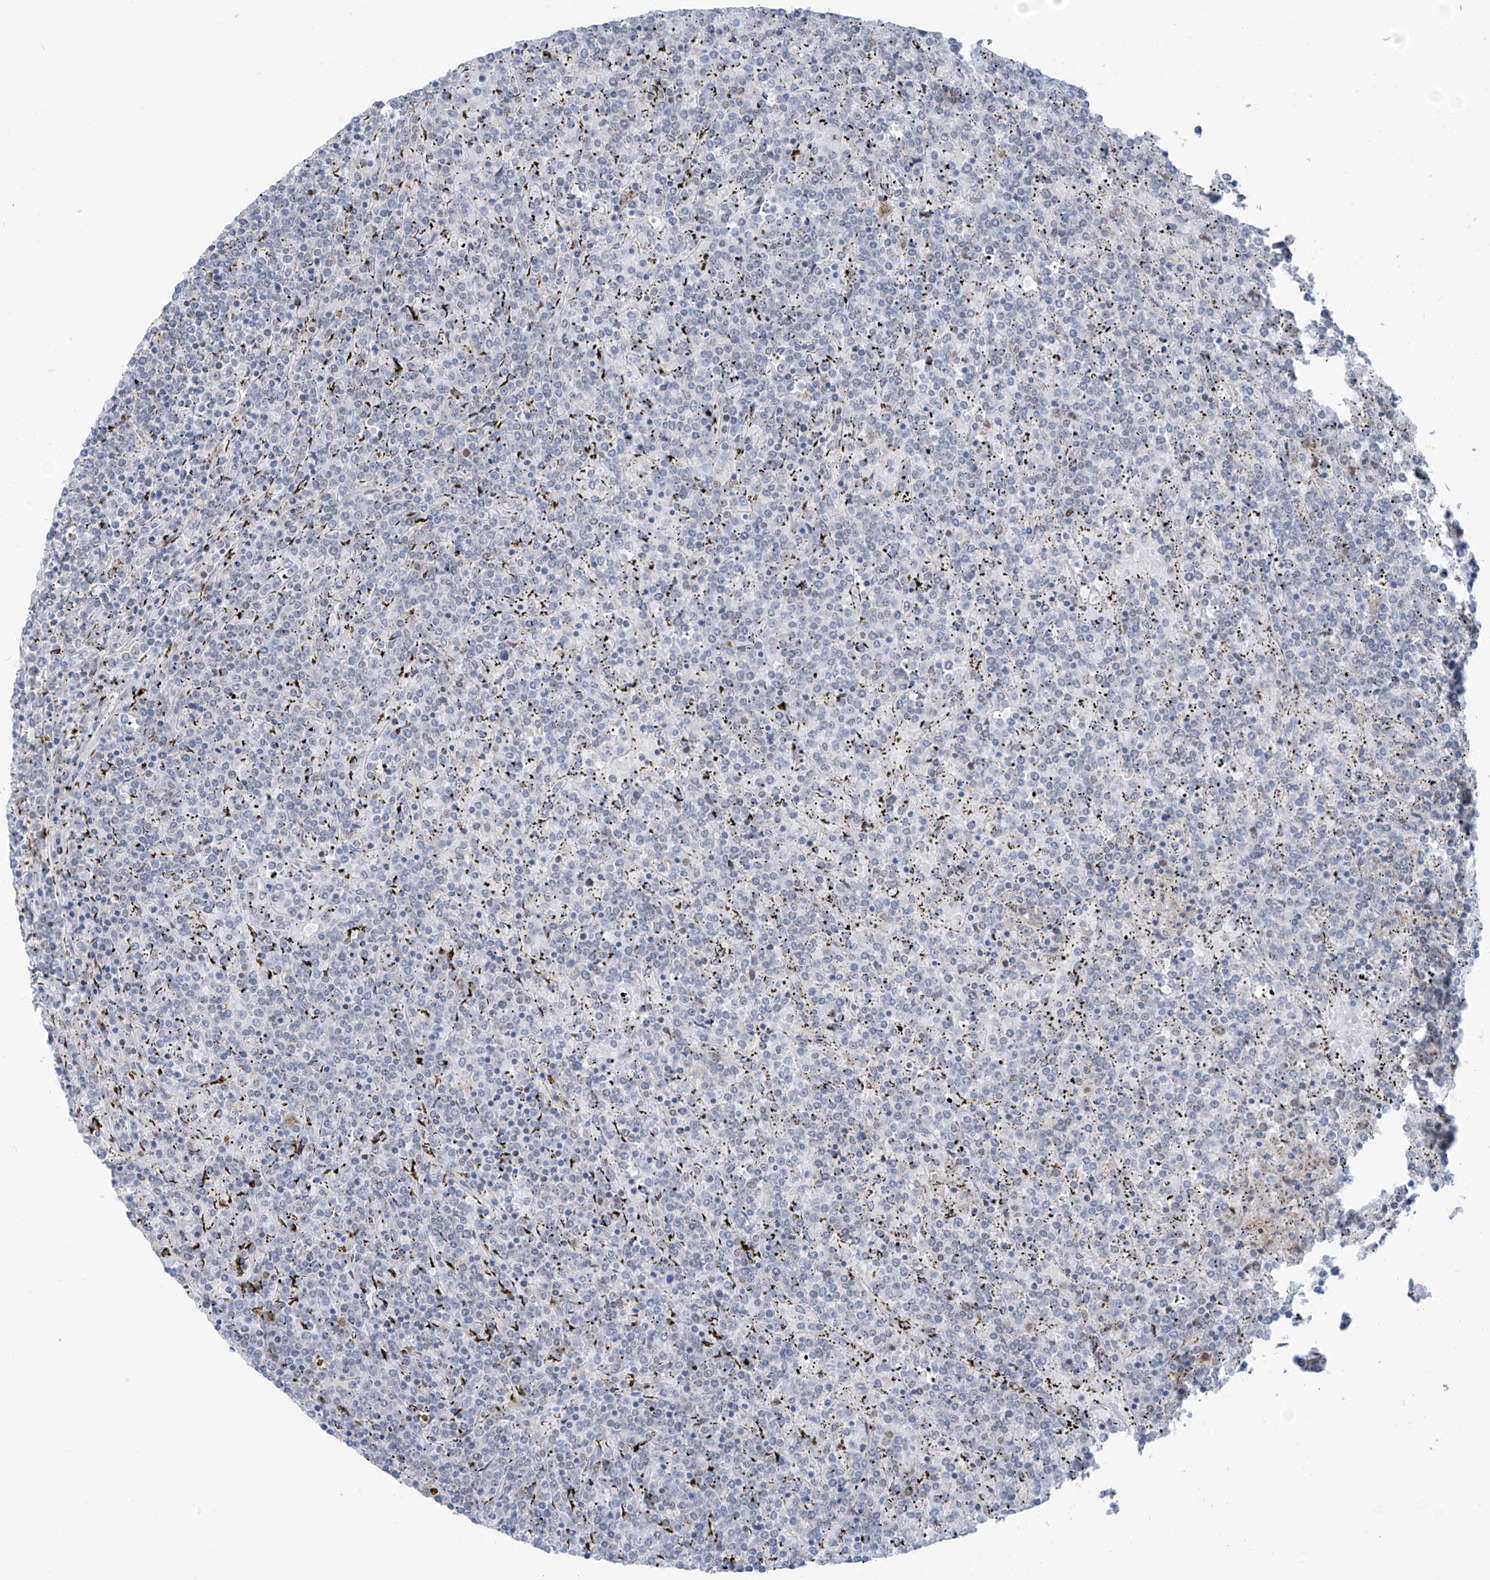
{"staining": {"intensity": "negative", "quantity": "none", "location": "none"}, "tissue": "lymphoma", "cell_type": "Tumor cells", "image_type": "cancer", "snomed": [{"axis": "morphology", "description": "Malignant lymphoma, non-Hodgkin's type, Low grade"}, {"axis": "topography", "description": "Spleen"}], "caption": "DAB (3,3'-diaminobenzidine) immunohistochemical staining of human lymphoma reveals no significant staining in tumor cells. Brightfield microscopy of IHC stained with DAB (brown) and hematoxylin (blue), captured at high magnification.", "gene": "LIN9", "patient": {"sex": "female", "age": 19}}